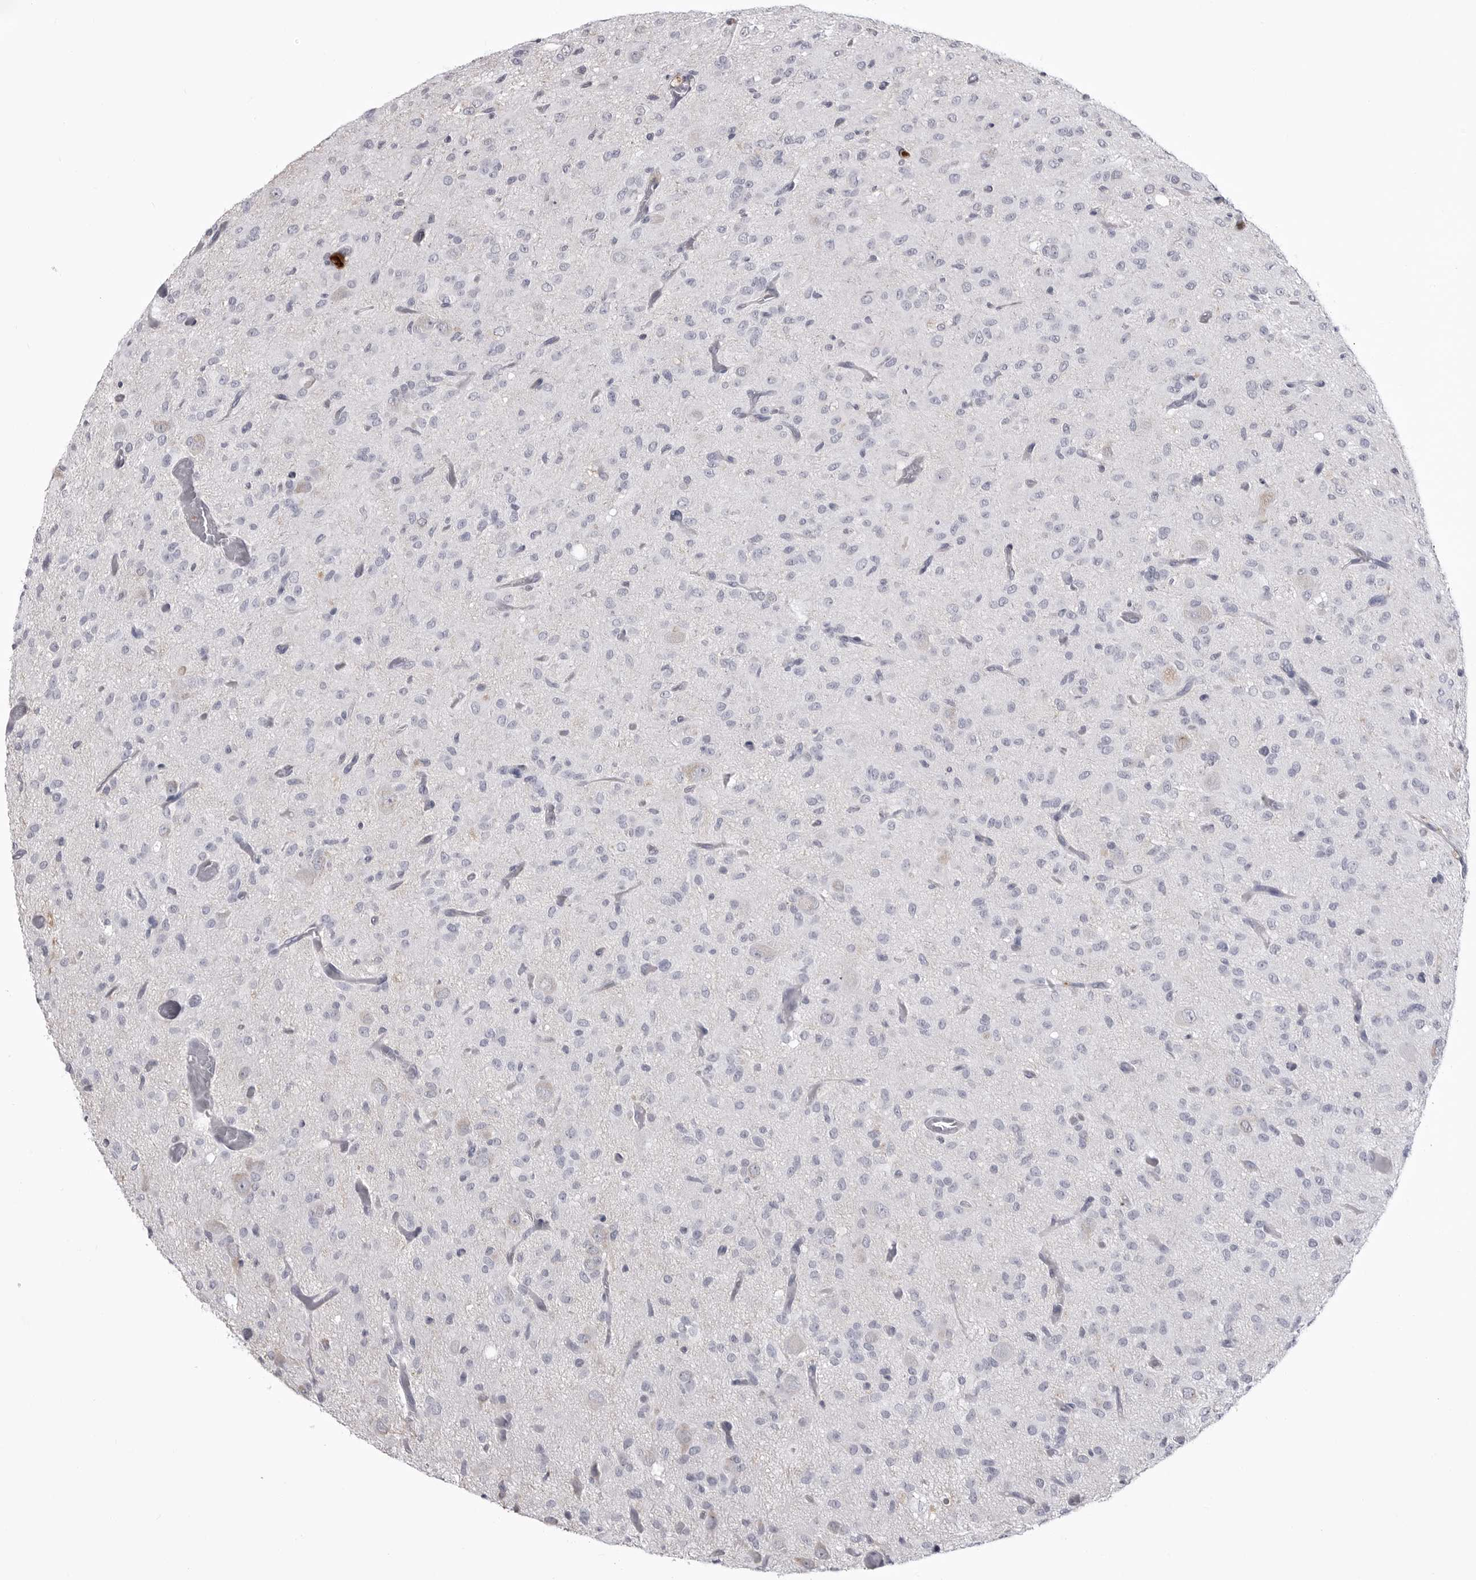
{"staining": {"intensity": "negative", "quantity": "none", "location": "none"}, "tissue": "glioma", "cell_type": "Tumor cells", "image_type": "cancer", "snomed": [{"axis": "morphology", "description": "Glioma, malignant, High grade"}, {"axis": "topography", "description": "Brain"}], "caption": "Malignant high-grade glioma was stained to show a protein in brown. There is no significant positivity in tumor cells. (DAB (3,3'-diaminobenzidine) immunohistochemistry (IHC), high magnification).", "gene": "STAP2", "patient": {"sex": "female", "age": 59}}